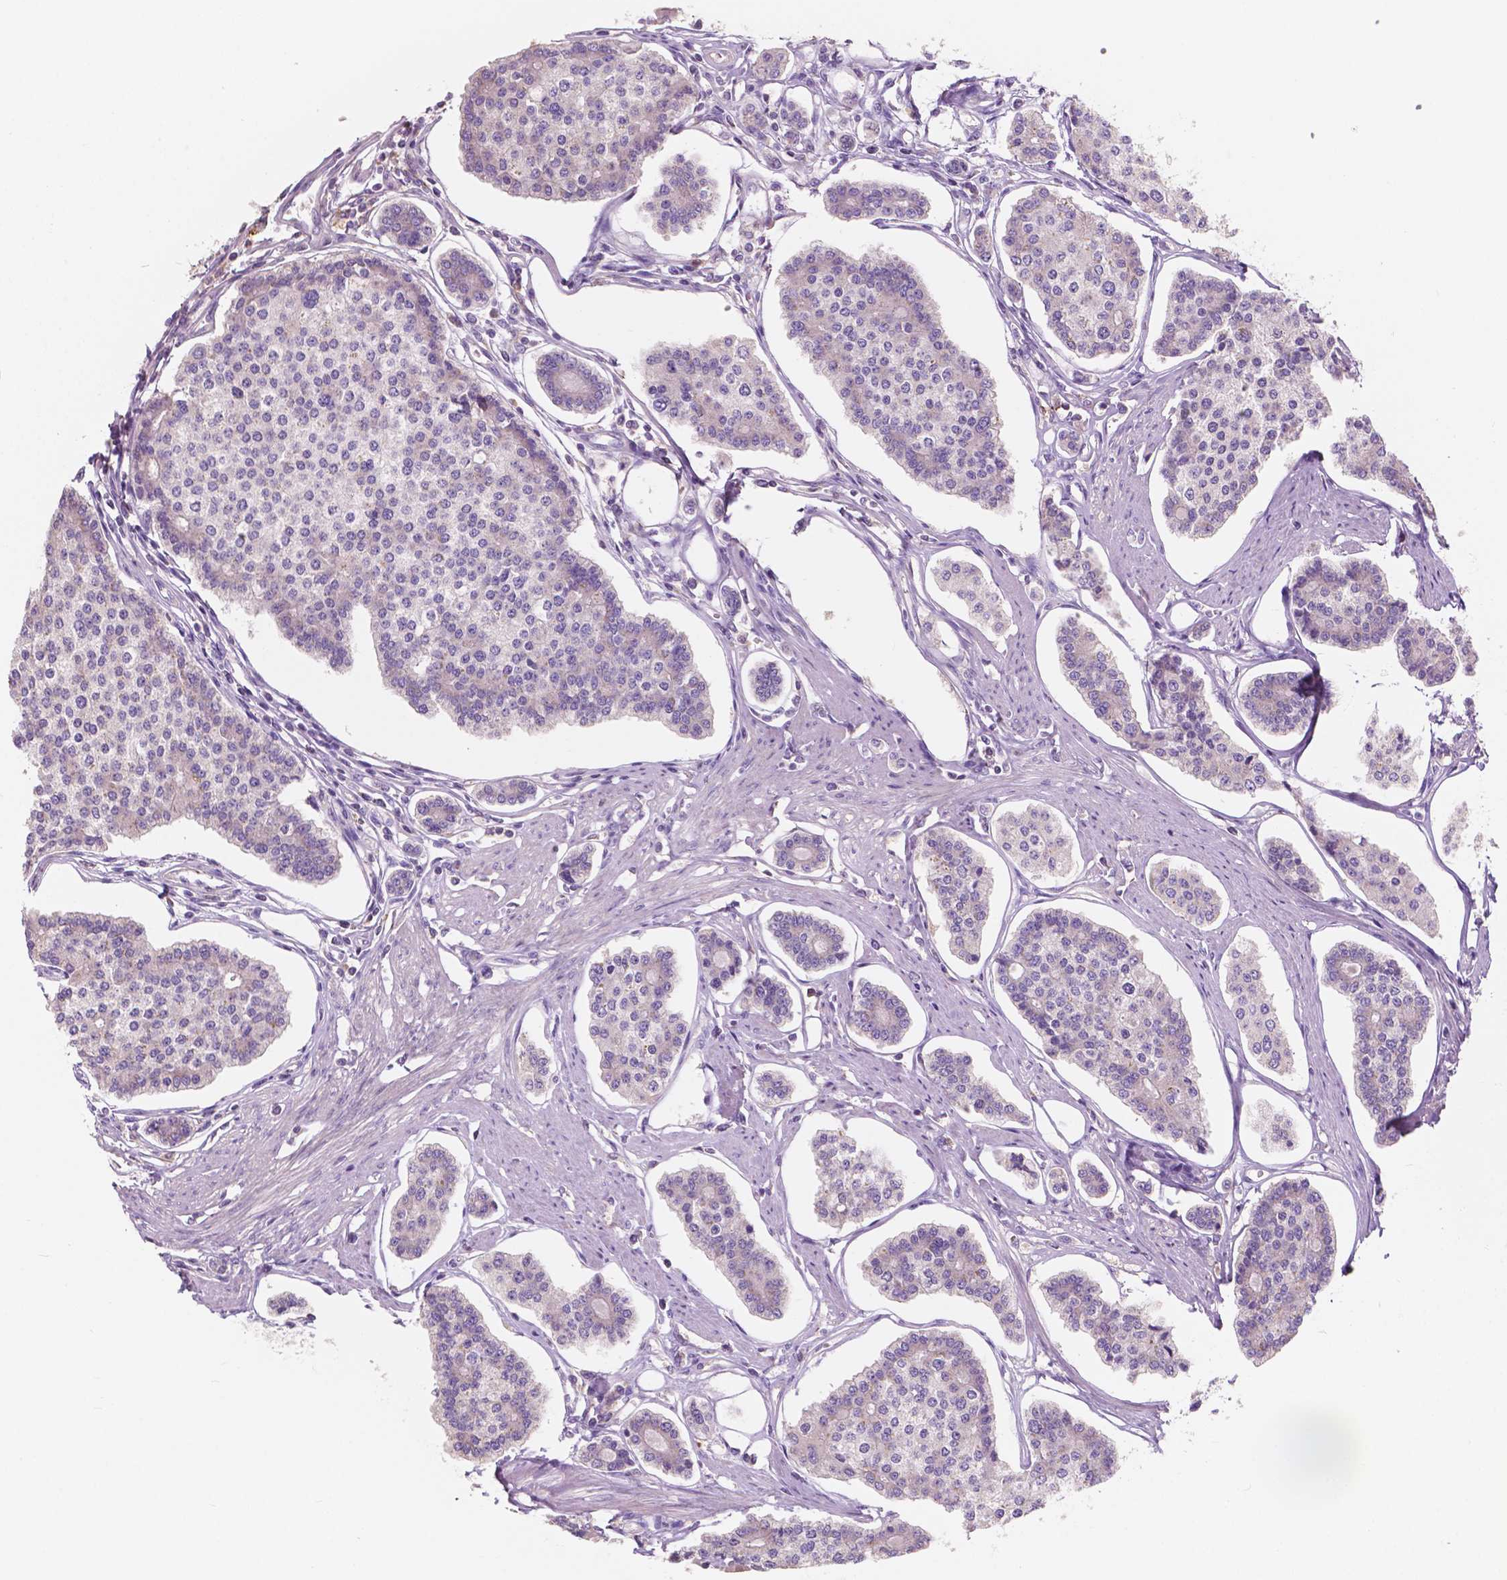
{"staining": {"intensity": "negative", "quantity": "none", "location": "none"}, "tissue": "carcinoid", "cell_type": "Tumor cells", "image_type": "cancer", "snomed": [{"axis": "morphology", "description": "Carcinoid, malignant, NOS"}, {"axis": "topography", "description": "Small intestine"}], "caption": "An image of human carcinoid is negative for staining in tumor cells. (DAB IHC visualized using brightfield microscopy, high magnification).", "gene": "SEMA4A", "patient": {"sex": "female", "age": 65}}